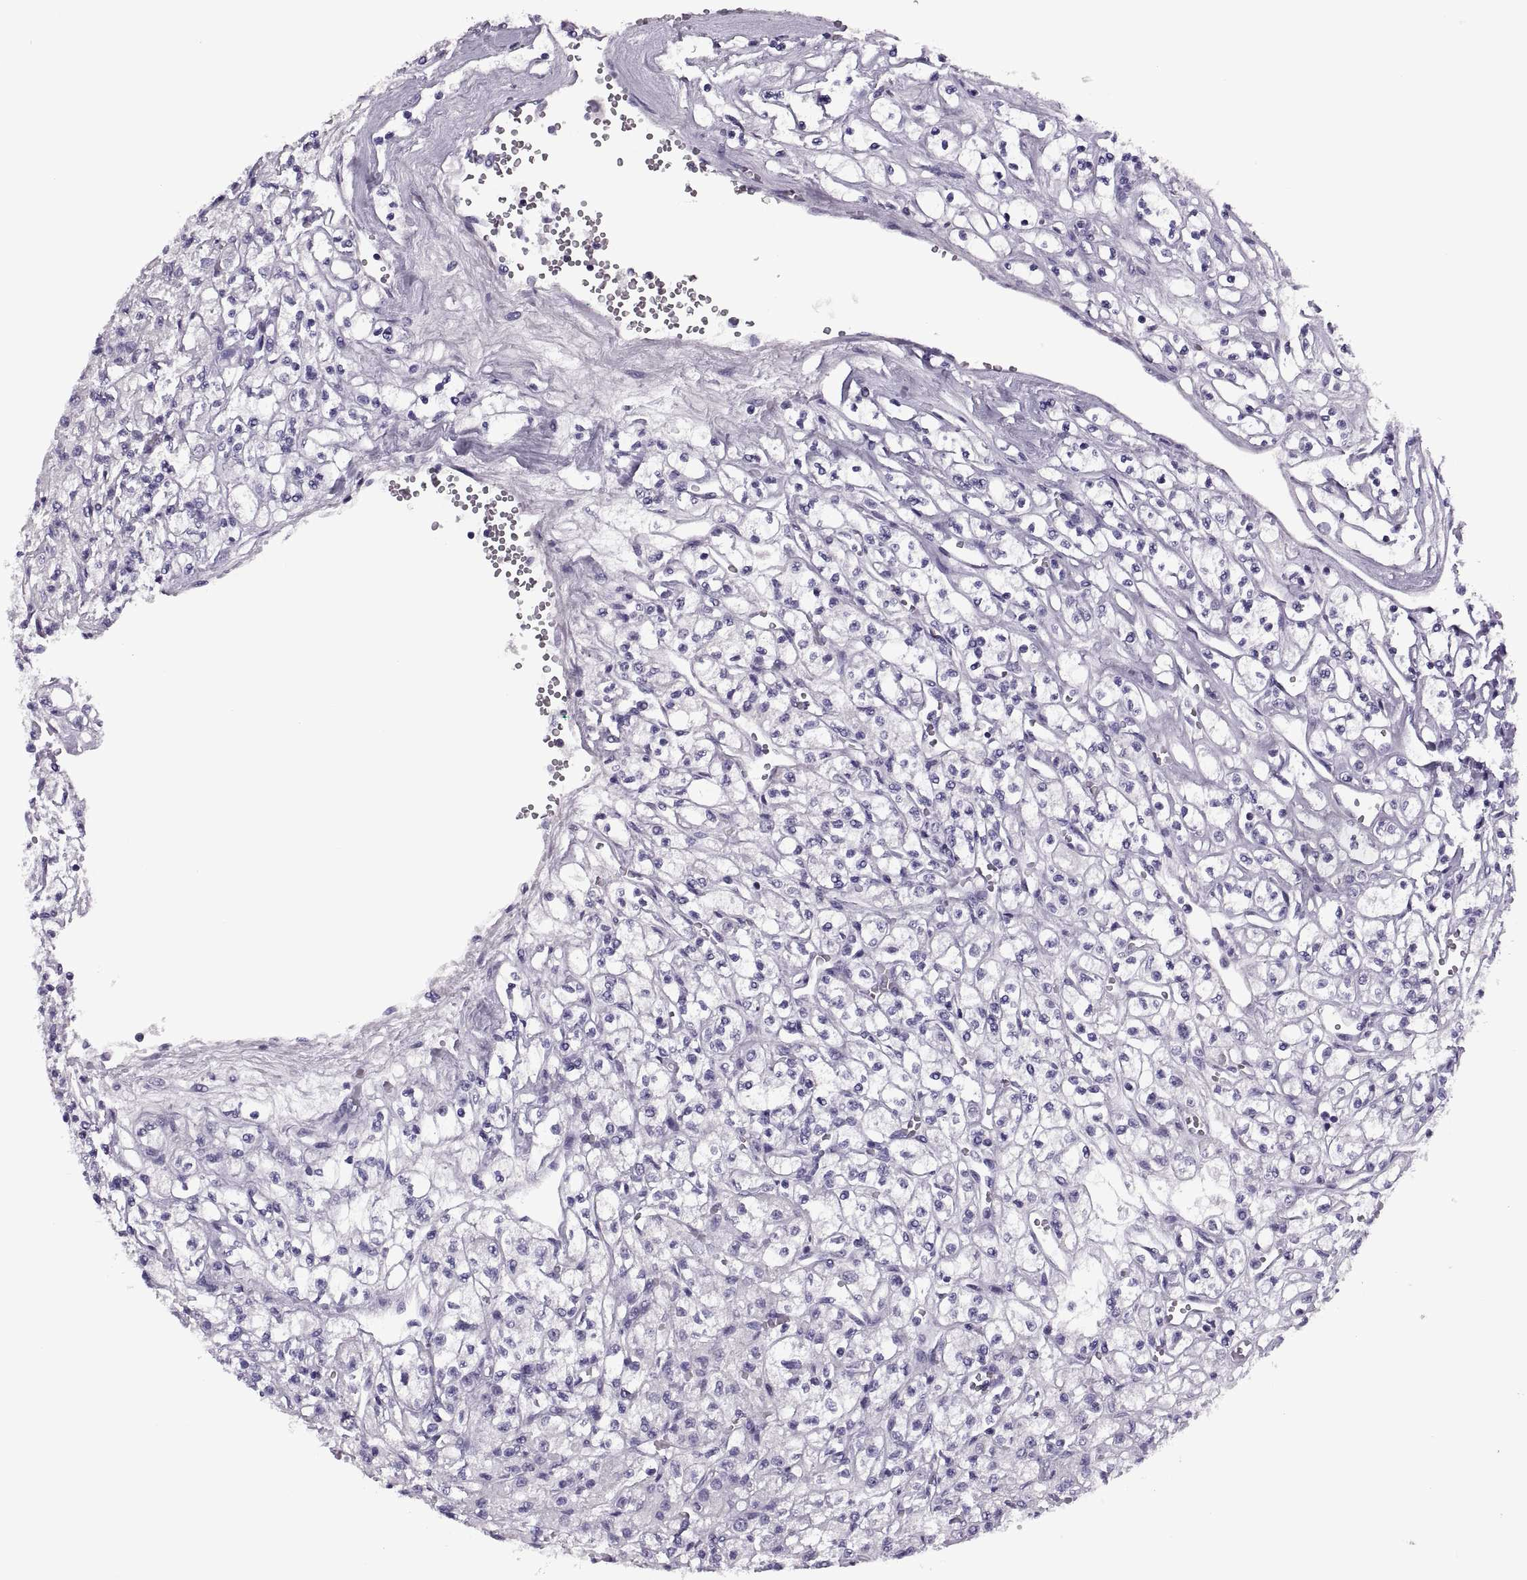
{"staining": {"intensity": "negative", "quantity": "none", "location": "none"}, "tissue": "renal cancer", "cell_type": "Tumor cells", "image_type": "cancer", "snomed": [{"axis": "morphology", "description": "Adenocarcinoma, NOS"}, {"axis": "topography", "description": "Kidney"}], "caption": "A histopathology image of renal cancer (adenocarcinoma) stained for a protein displays no brown staining in tumor cells.", "gene": "SYNGR4", "patient": {"sex": "female", "age": 70}}